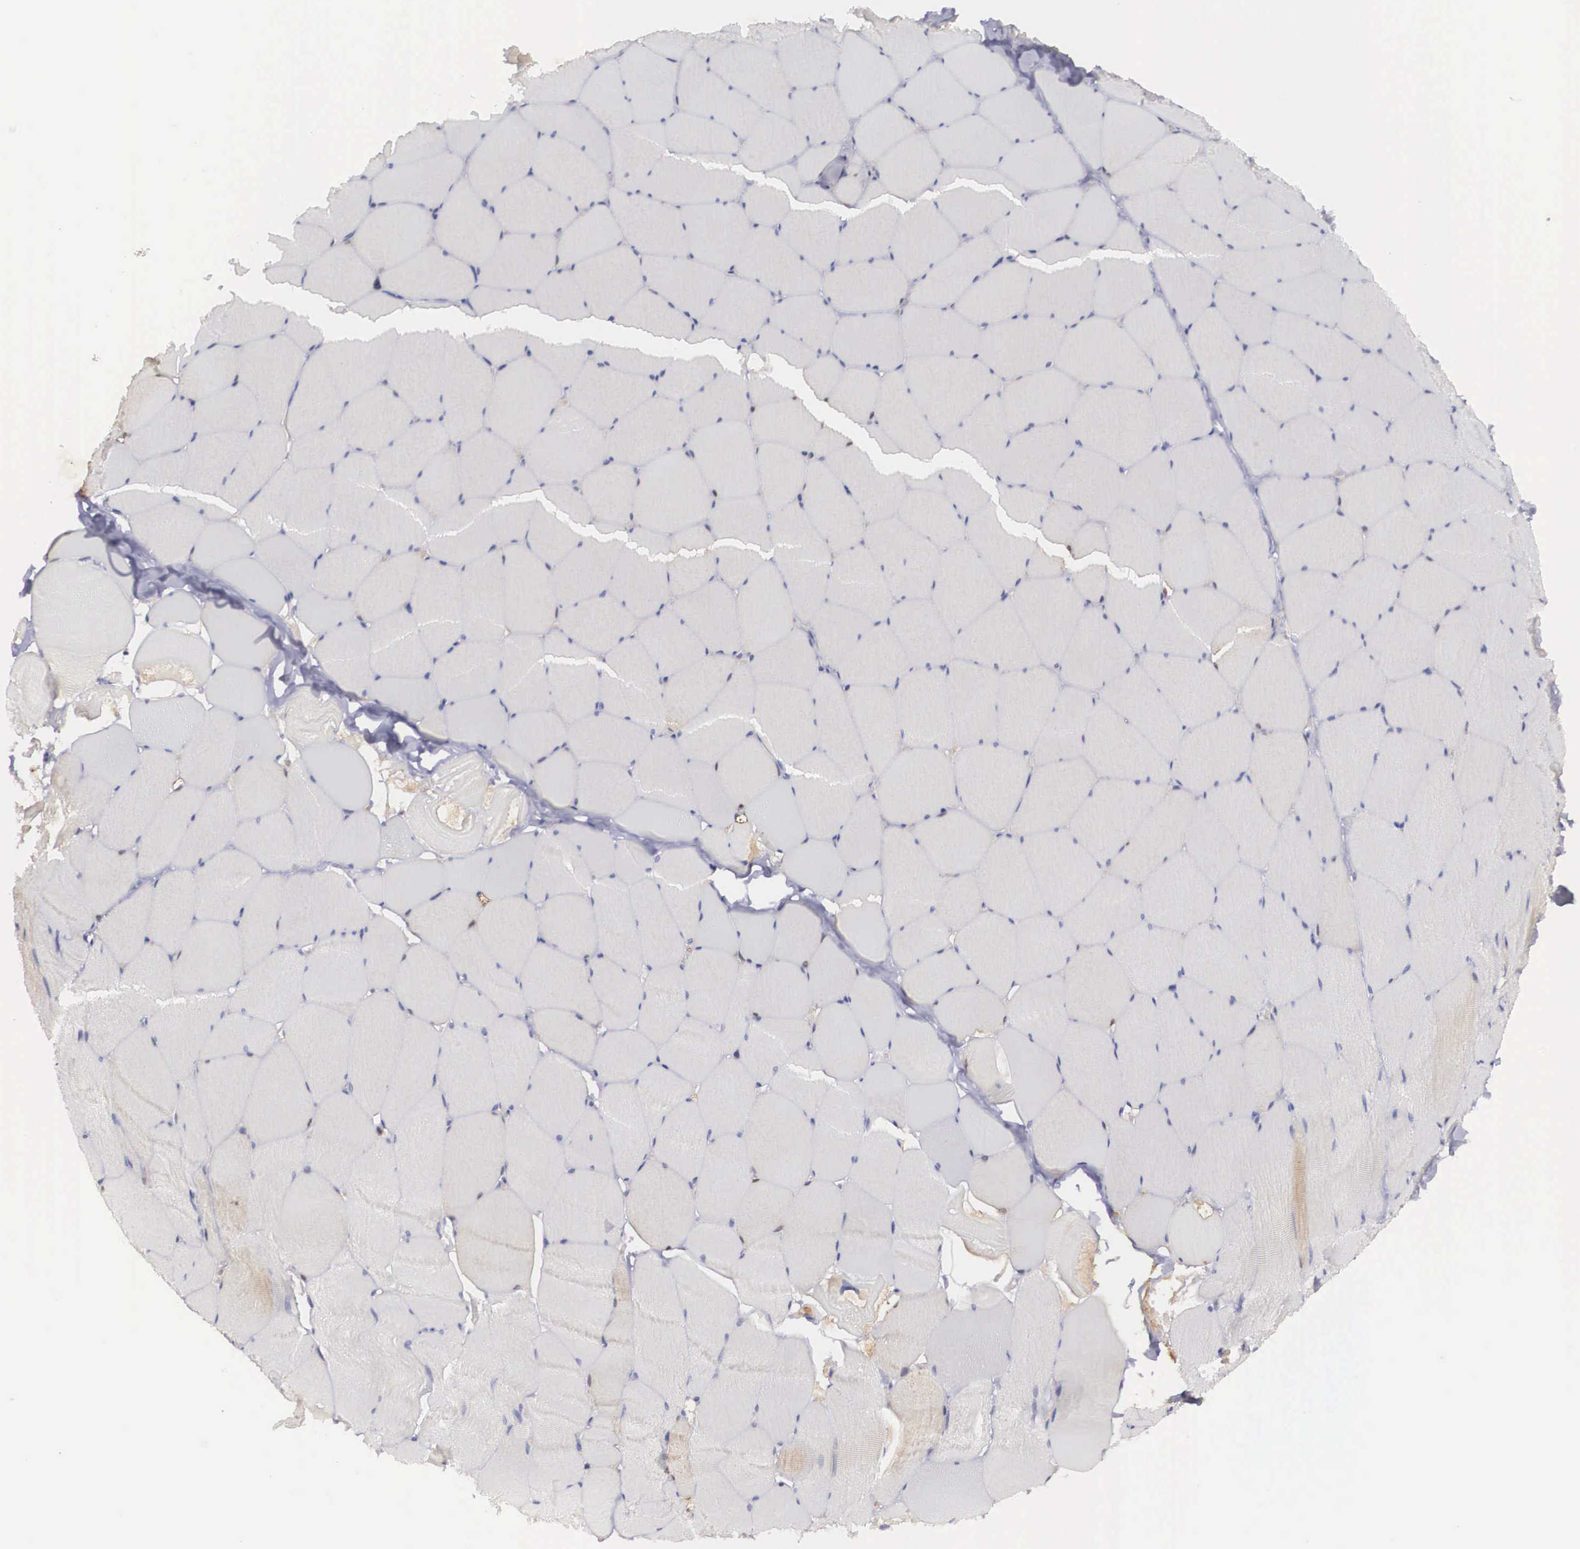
{"staining": {"intensity": "negative", "quantity": "none", "location": "none"}, "tissue": "skeletal muscle", "cell_type": "Myocytes", "image_type": "normal", "snomed": [{"axis": "morphology", "description": "Normal tissue, NOS"}, {"axis": "topography", "description": "Skeletal muscle"}, {"axis": "topography", "description": "Salivary gland"}], "caption": "IHC histopathology image of benign skeletal muscle: skeletal muscle stained with DAB exhibits no significant protein expression in myocytes.", "gene": "NREP", "patient": {"sex": "male", "age": 62}}